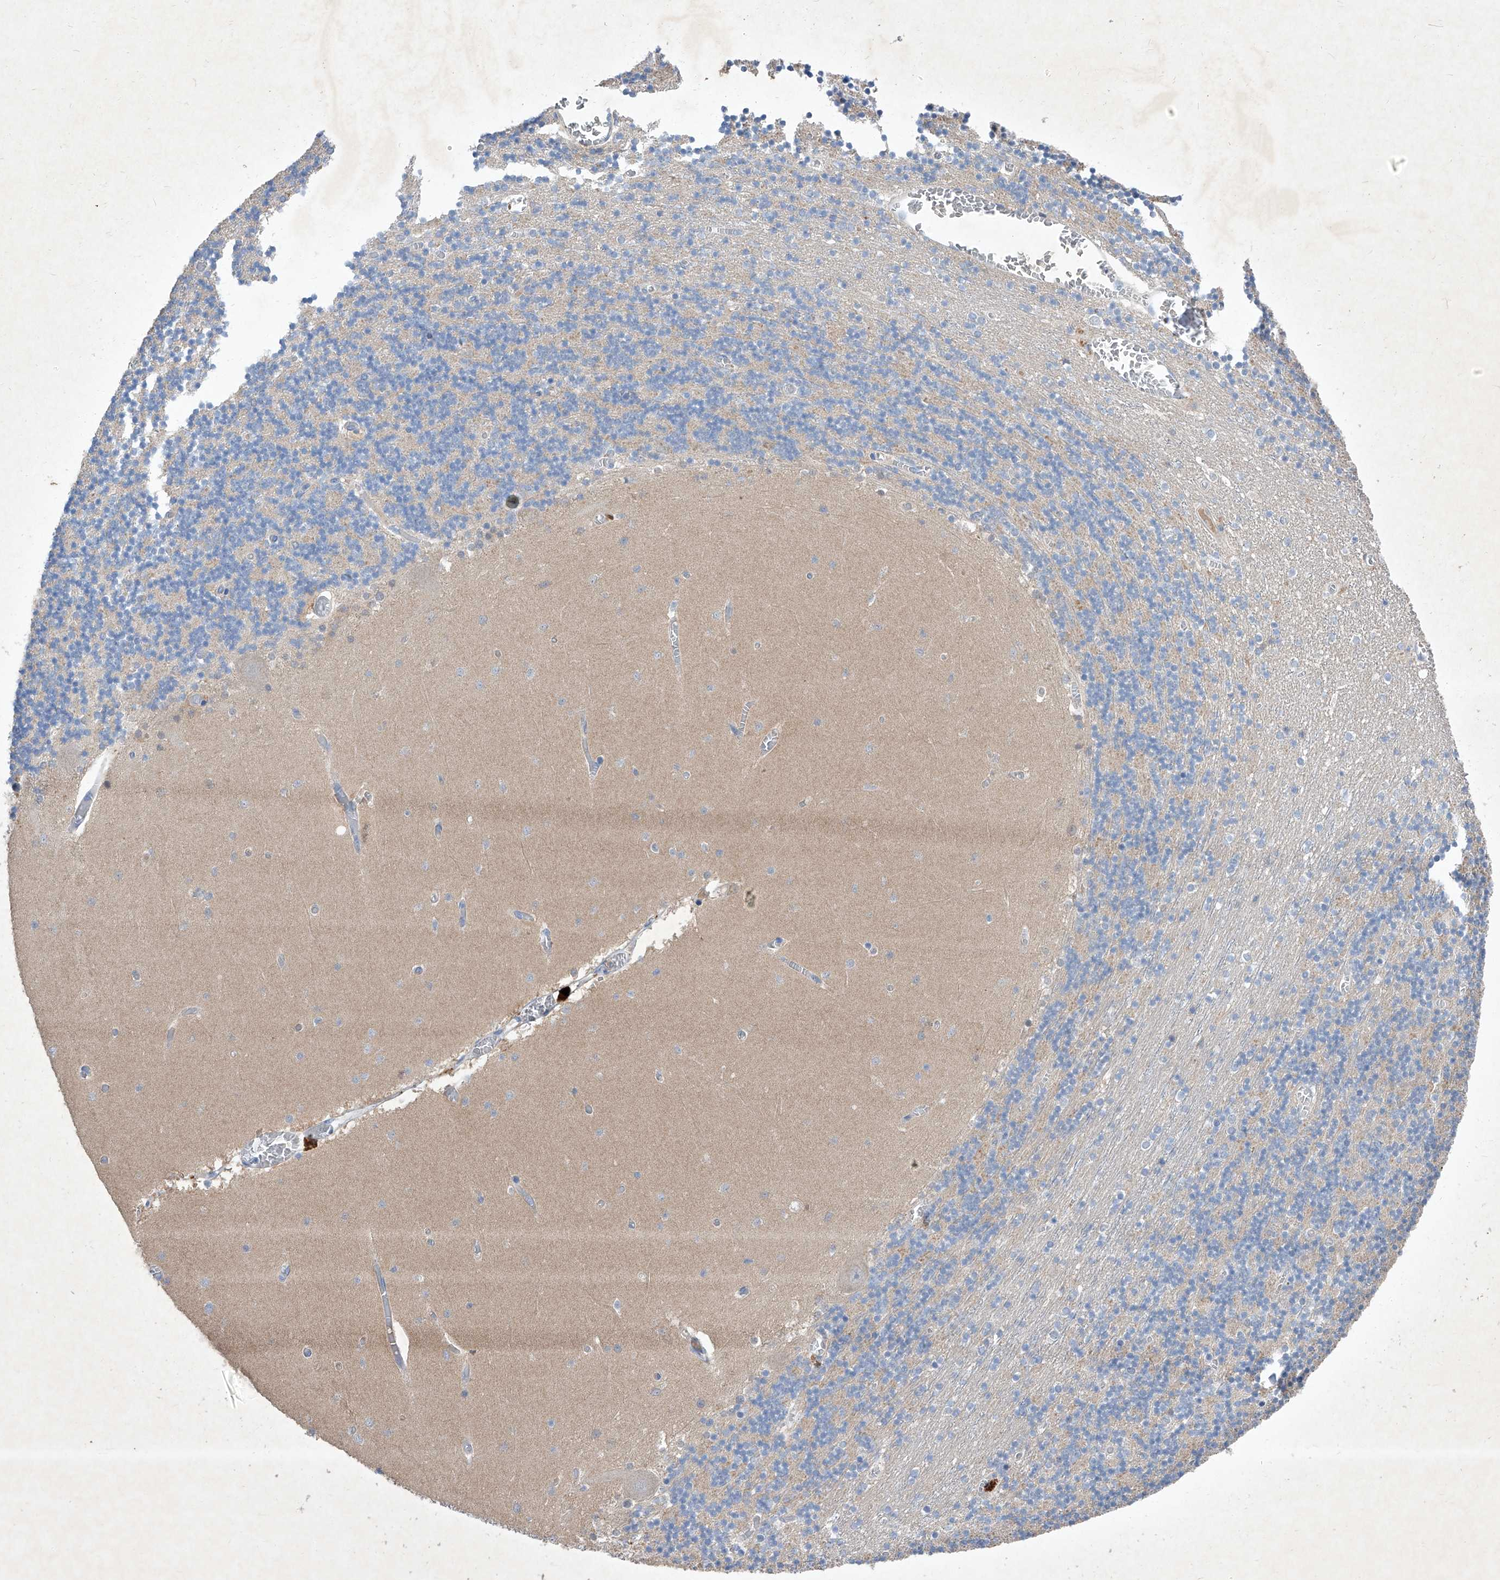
{"staining": {"intensity": "weak", "quantity": "25%-75%", "location": "cytoplasmic/membranous"}, "tissue": "cerebellum", "cell_type": "Cells in granular layer", "image_type": "normal", "snomed": [{"axis": "morphology", "description": "Normal tissue, NOS"}, {"axis": "topography", "description": "Cerebellum"}], "caption": "Weak cytoplasmic/membranous protein staining is present in about 25%-75% of cells in granular layer in cerebellum. The protein is stained brown, and the nuclei are stained in blue (DAB IHC with brightfield microscopy, high magnification).", "gene": "SBK2", "patient": {"sex": "female", "age": 28}}